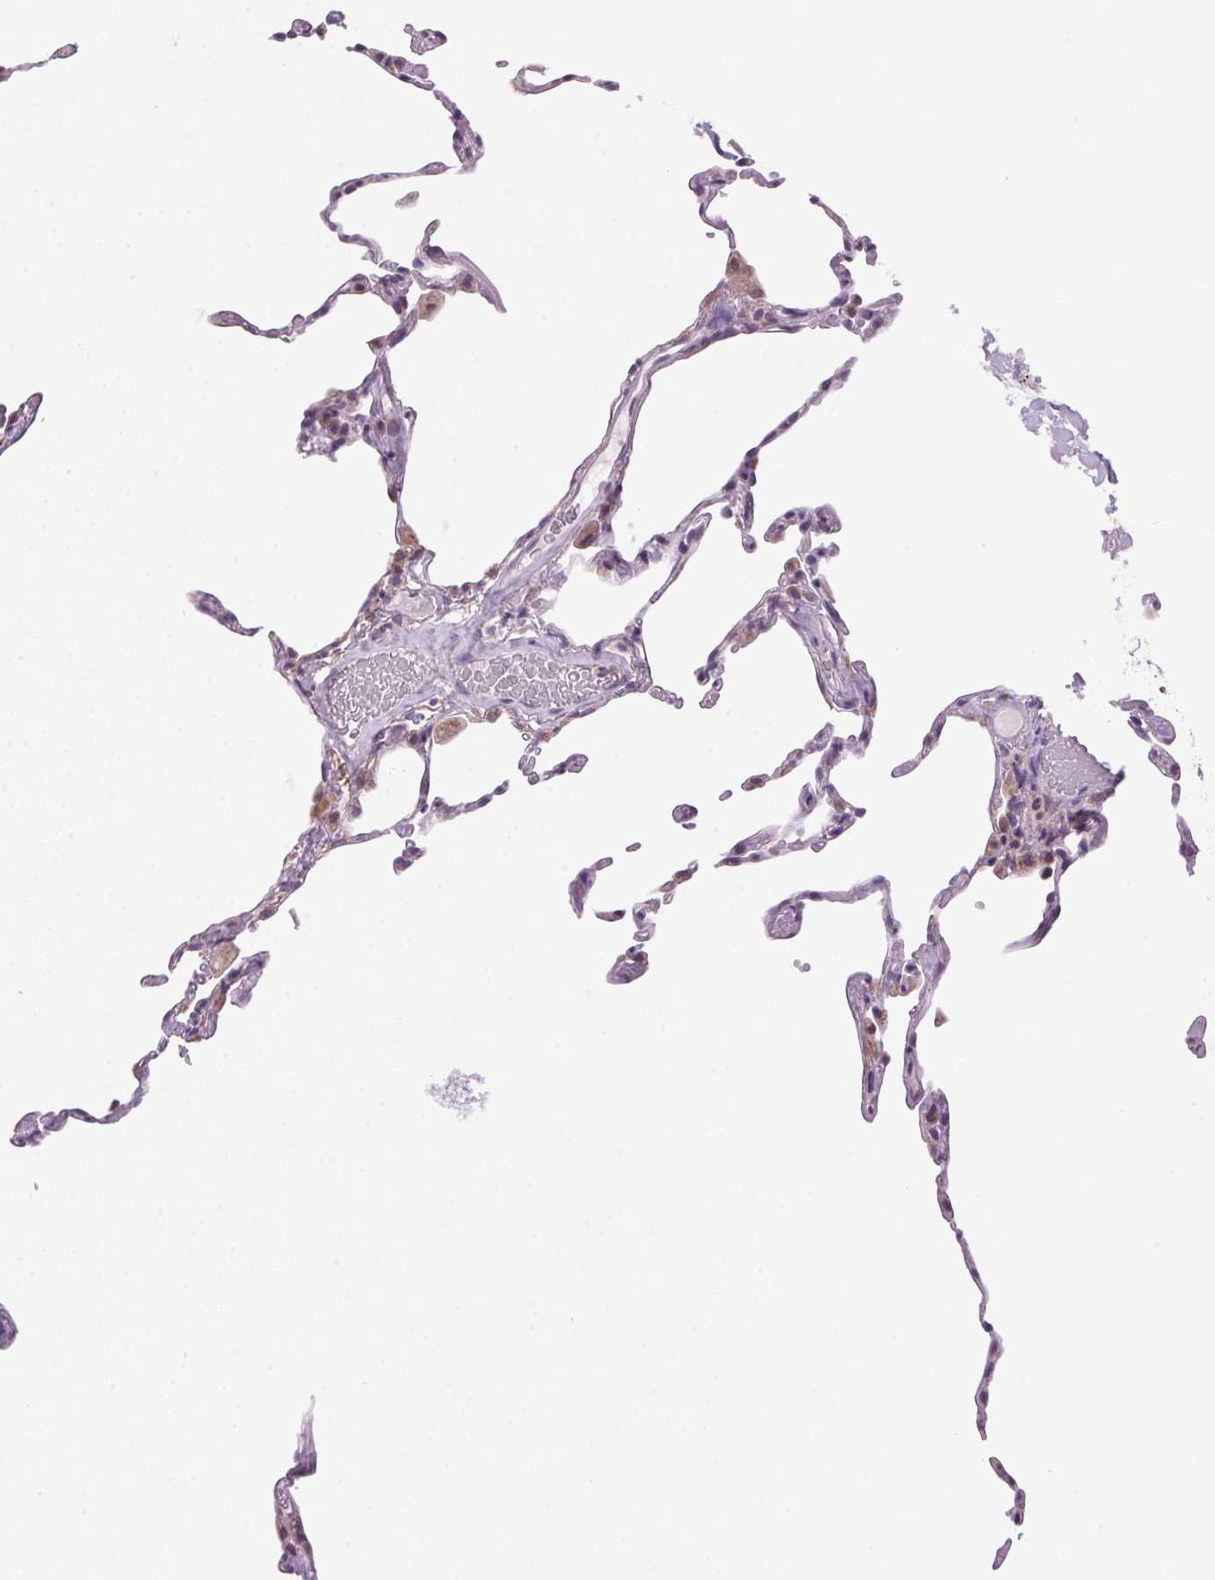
{"staining": {"intensity": "negative", "quantity": "none", "location": "none"}, "tissue": "lung", "cell_type": "Alveolar cells", "image_type": "normal", "snomed": [{"axis": "morphology", "description": "Normal tissue, NOS"}, {"axis": "topography", "description": "Lung"}], "caption": "Protein analysis of unremarkable lung displays no significant staining in alveolar cells.", "gene": "AKR1E2", "patient": {"sex": "female", "age": 57}}